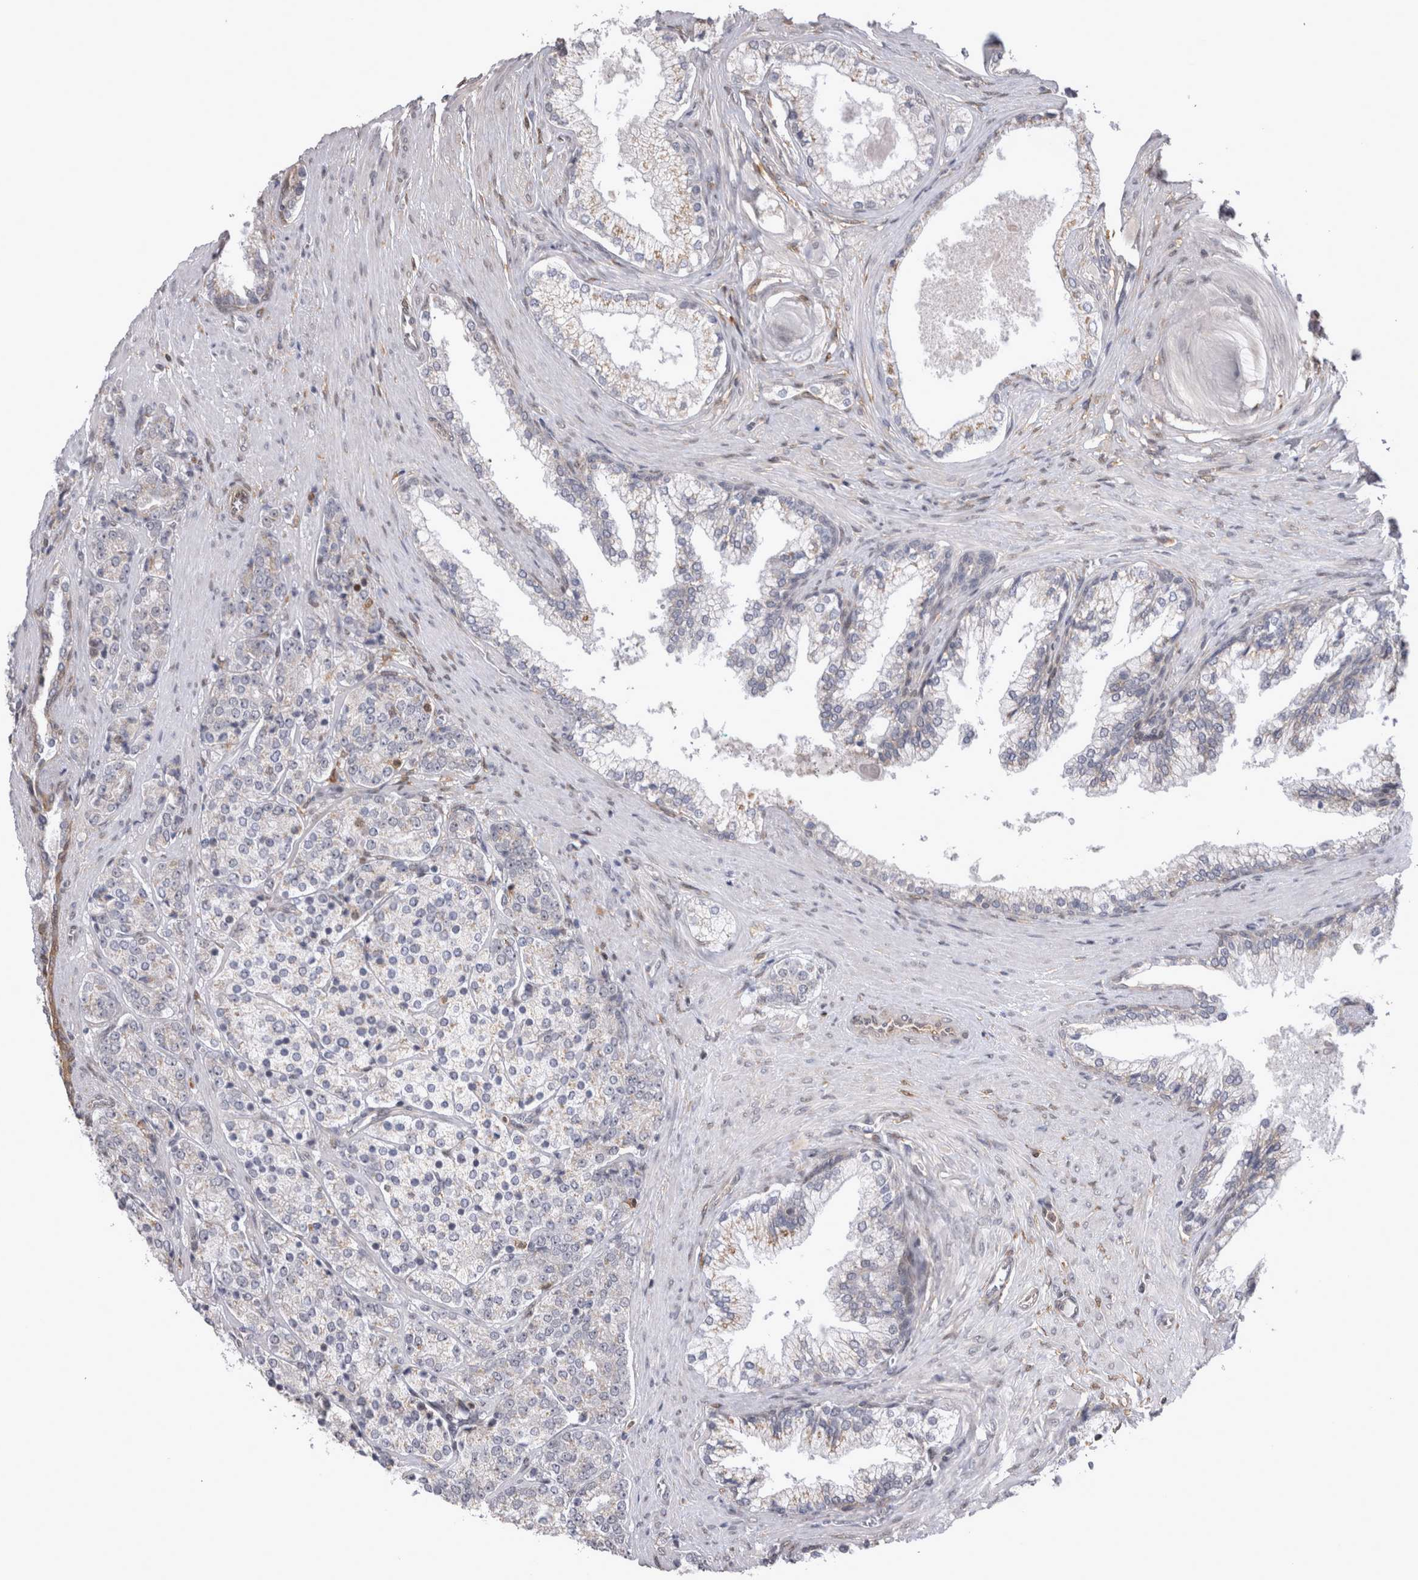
{"staining": {"intensity": "weak", "quantity": "<25%", "location": "cytoplasmic/membranous"}, "tissue": "prostate cancer", "cell_type": "Tumor cells", "image_type": "cancer", "snomed": [{"axis": "morphology", "description": "Adenocarcinoma, High grade"}, {"axis": "topography", "description": "Prostate"}], "caption": "IHC image of neoplastic tissue: human prostate adenocarcinoma (high-grade) stained with DAB (3,3'-diaminobenzidine) demonstrates no significant protein positivity in tumor cells.", "gene": "CHIC2", "patient": {"sex": "male", "age": 71}}